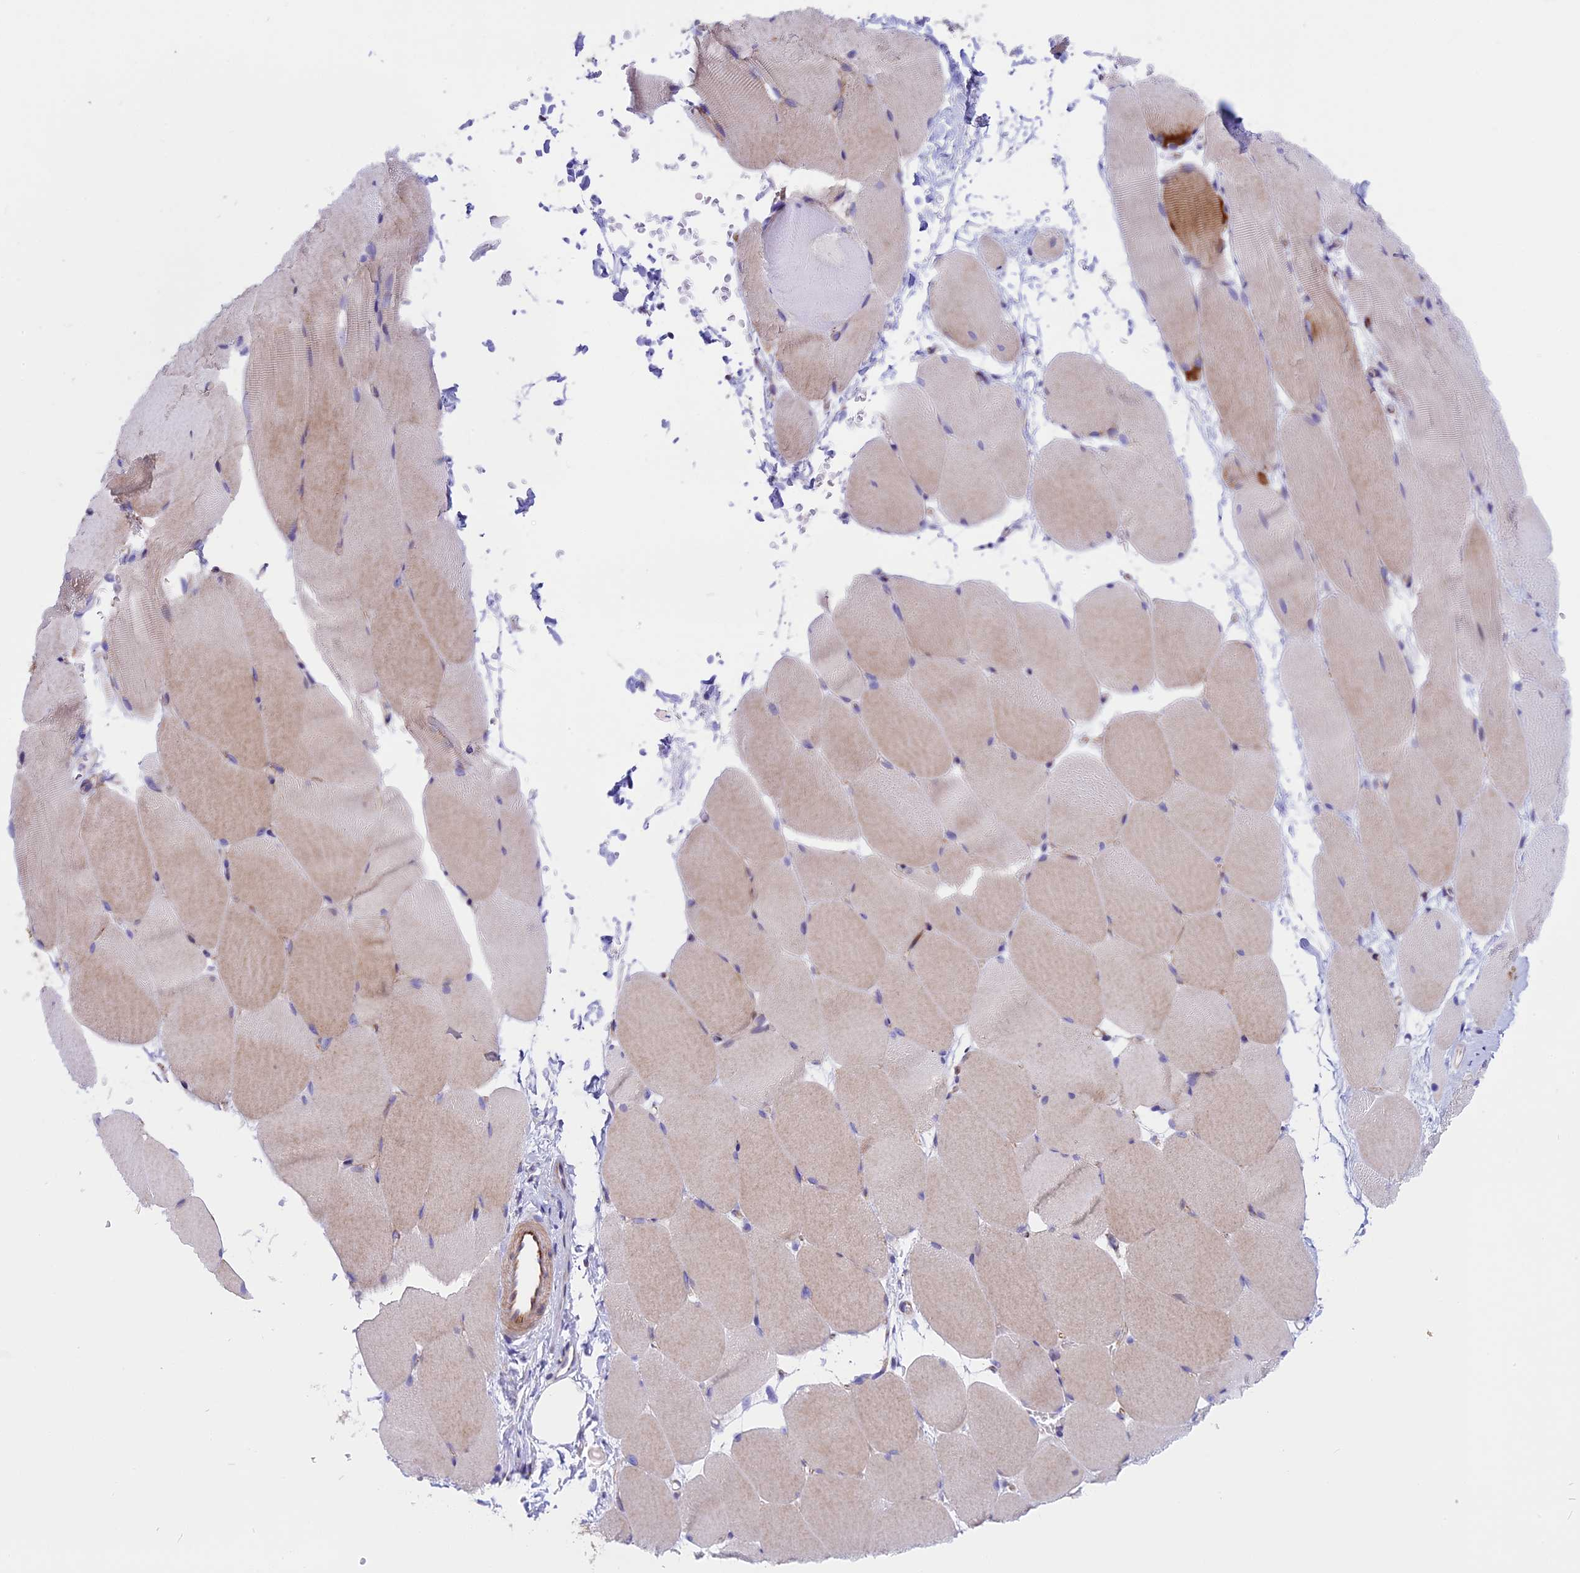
{"staining": {"intensity": "weak", "quantity": "<25%", "location": "cytoplasmic/membranous"}, "tissue": "skeletal muscle", "cell_type": "Myocytes", "image_type": "normal", "snomed": [{"axis": "morphology", "description": "Normal tissue, NOS"}, {"axis": "topography", "description": "Skeletal muscle"}, {"axis": "topography", "description": "Parathyroid gland"}], "caption": "Immunohistochemistry (IHC) of unremarkable human skeletal muscle displays no expression in myocytes. (DAB (3,3'-diaminobenzidine) immunohistochemistry (IHC) visualized using brightfield microscopy, high magnification).", "gene": "TMEM138", "patient": {"sex": "female", "age": 37}}